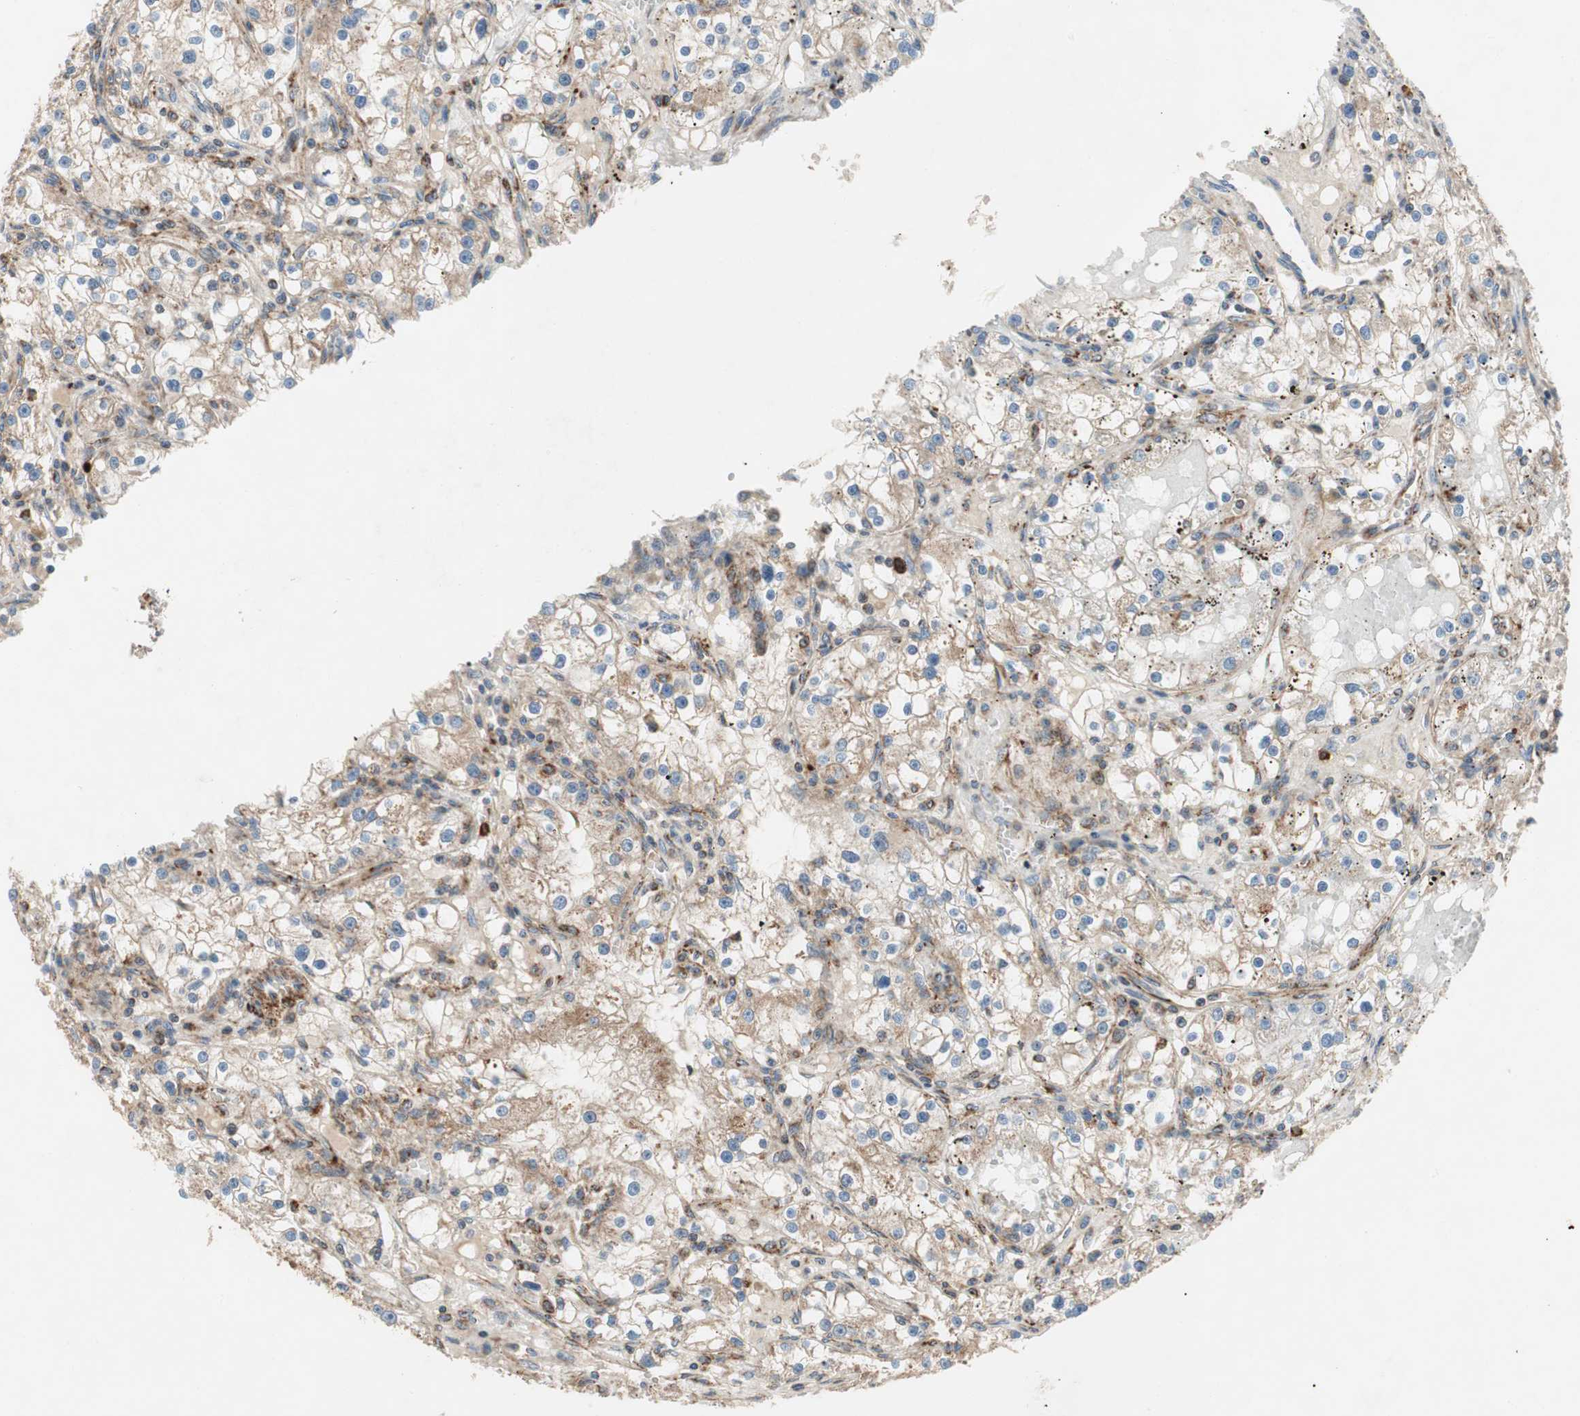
{"staining": {"intensity": "weak", "quantity": "25%-75%", "location": "cytoplasmic/membranous"}, "tissue": "renal cancer", "cell_type": "Tumor cells", "image_type": "cancer", "snomed": [{"axis": "morphology", "description": "Adenocarcinoma, NOS"}, {"axis": "topography", "description": "Kidney"}], "caption": "Human renal cancer stained for a protein (brown) reveals weak cytoplasmic/membranous positive positivity in approximately 25%-75% of tumor cells.", "gene": "AKAP1", "patient": {"sex": "male", "age": 56}}